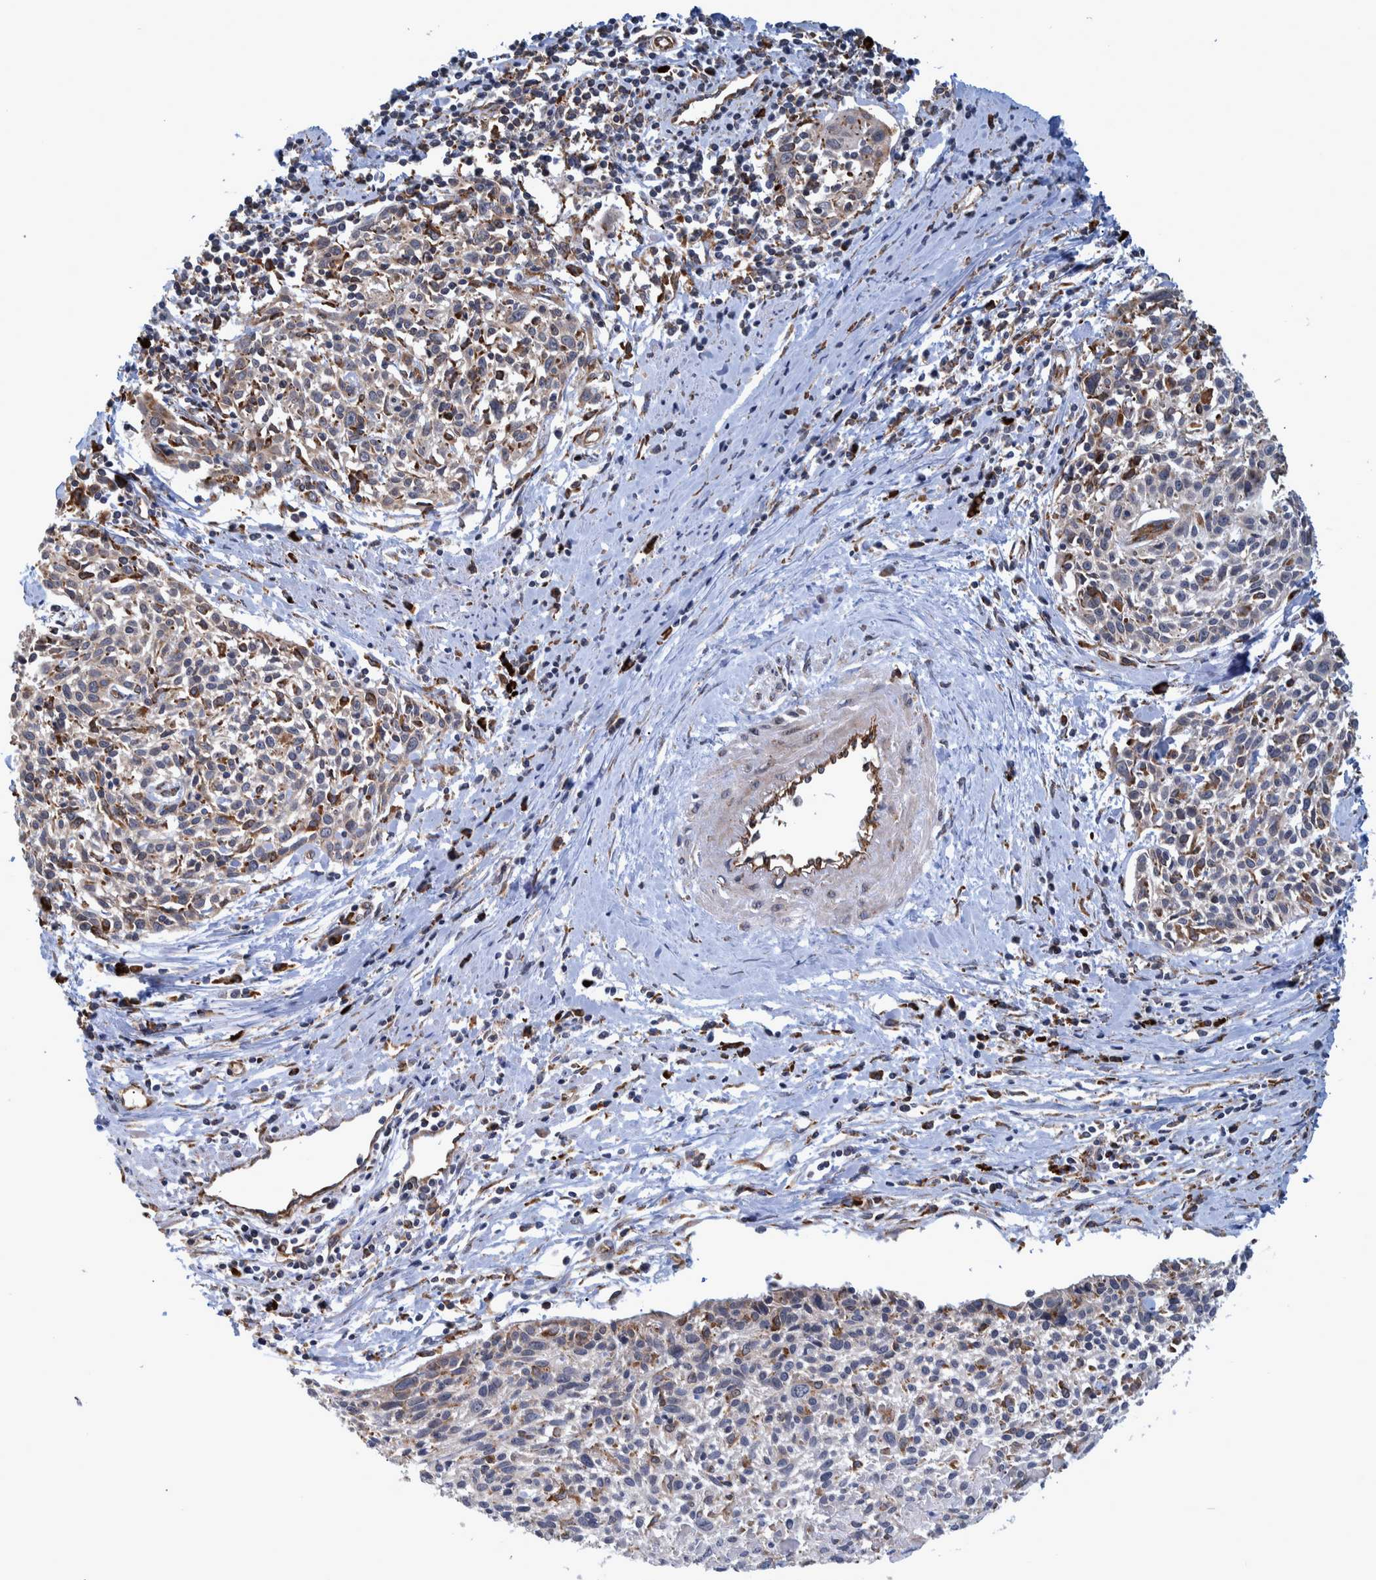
{"staining": {"intensity": "weak", "quantity": "25%-75%", "location": "cytoplasmic/membranous"}, "tissue": "cervical cancer", "cell_type": "Tumor cells", "image_type": "cancer", "snomed": [{"axis": "morphology", "description": "Squamous cell carcinoma, NOS"}, {"axis": "topography", "description": "Cervix"}], "caption": "Immunohistochemical staining of human cervical cancer (squamous cell carcinoma) displays weak cytoplasmic/membranous protein staining in approximately 25%-75% of tumor cells.", "gene": "SPAG5", "patient": {"sex": "female", "age": 51}}